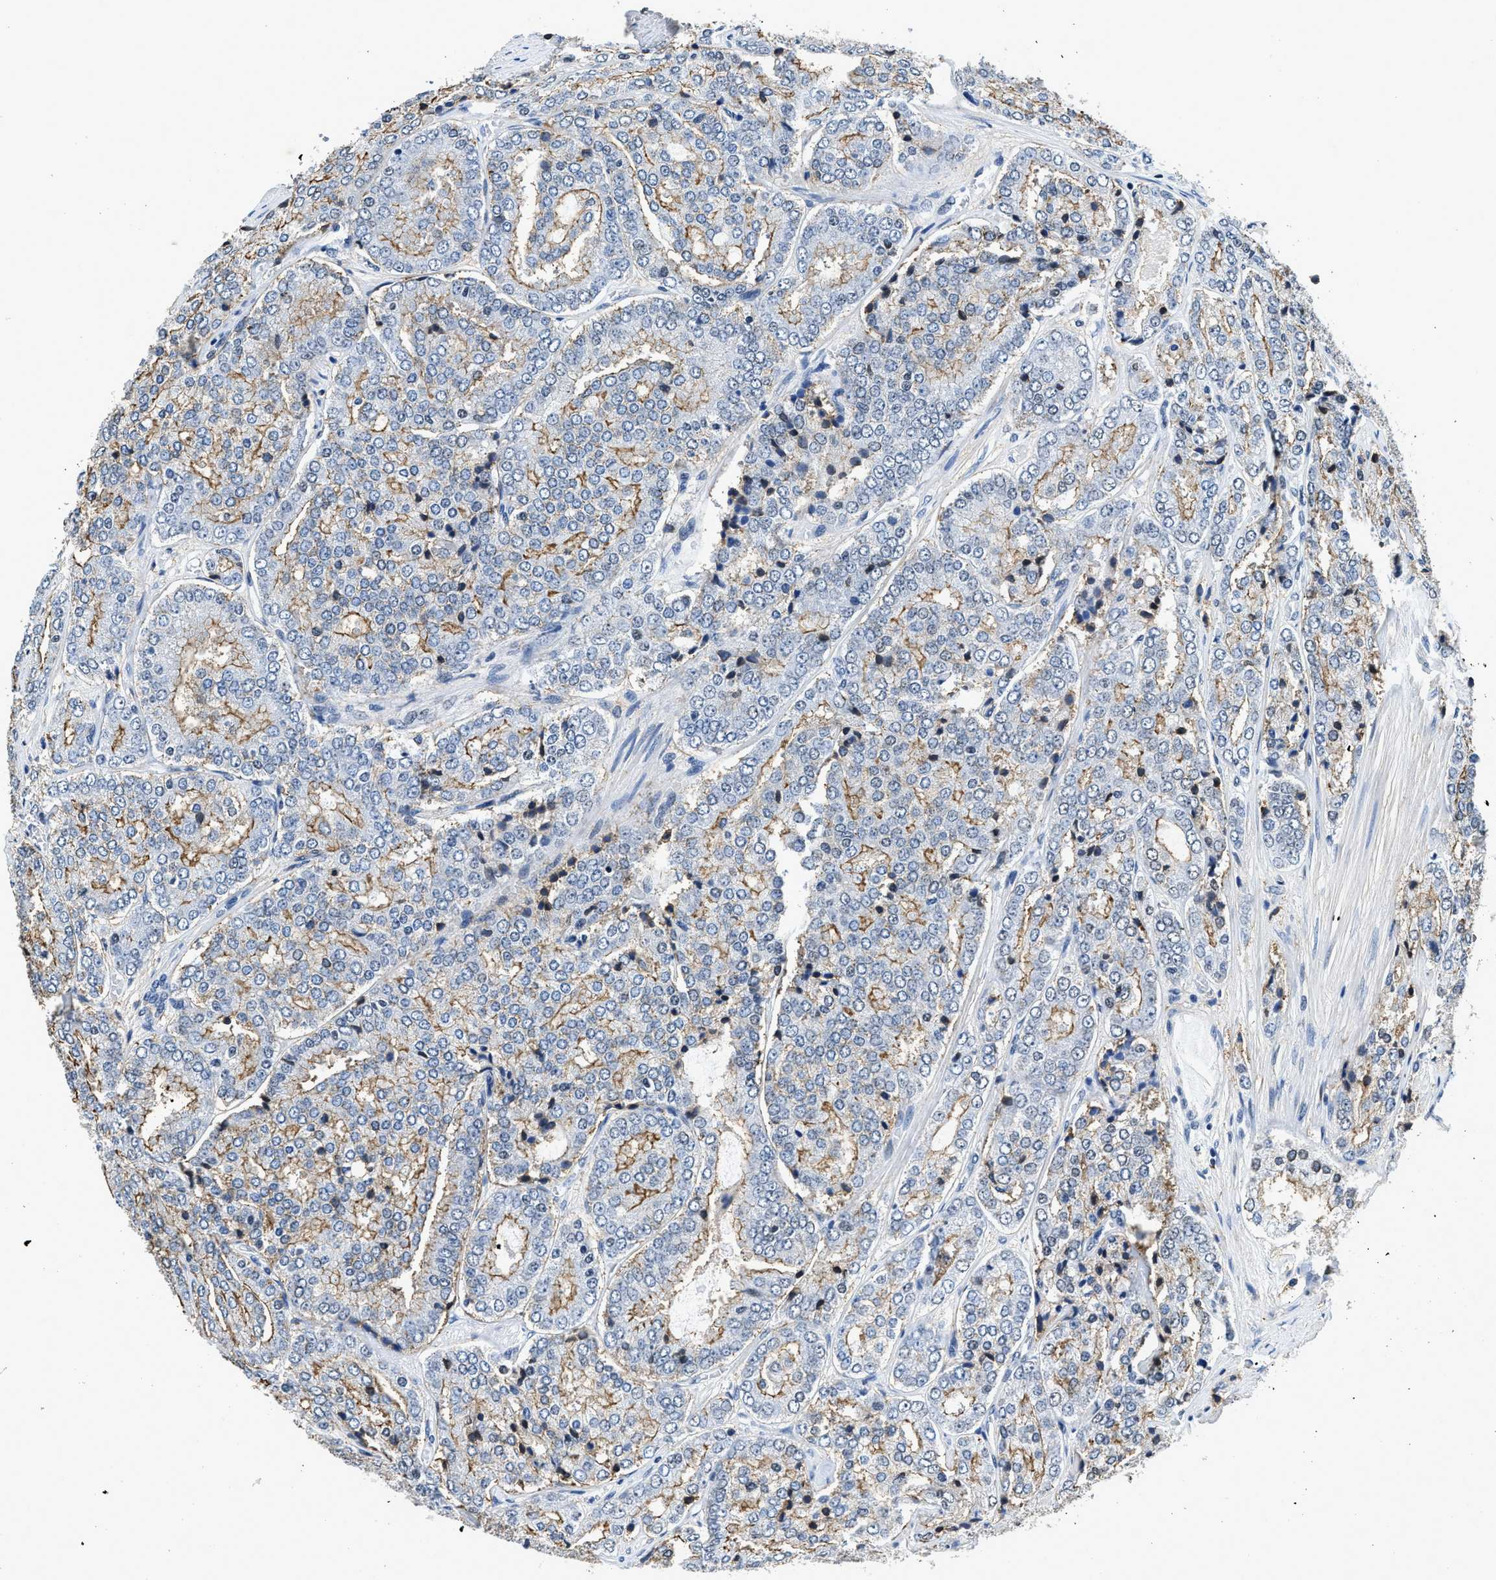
{"staining": {"intensity": "moderate", "quantity": "25%-75%", "location": "cytoplasmic/membranous"}, "tissue": "prostate cancer", "cell_type": "Tumor cells", "image_type": "cancer", "snomed": [{"axis": "morphology", "description": "Adenocarcinoma, High grade"}, {"axis": "topography", "description": "Prostate"}], "caption": "IHC image of adenocarcinoma (high-grade) (prostate) stained for a protein (brown), which shows medium levels of moderate cytoplasmic/membranous expression in approximately 25%-75% of tumor cells.", "gene": "HNRNPH2", "patient": {"sex": "male", "age": 65}}